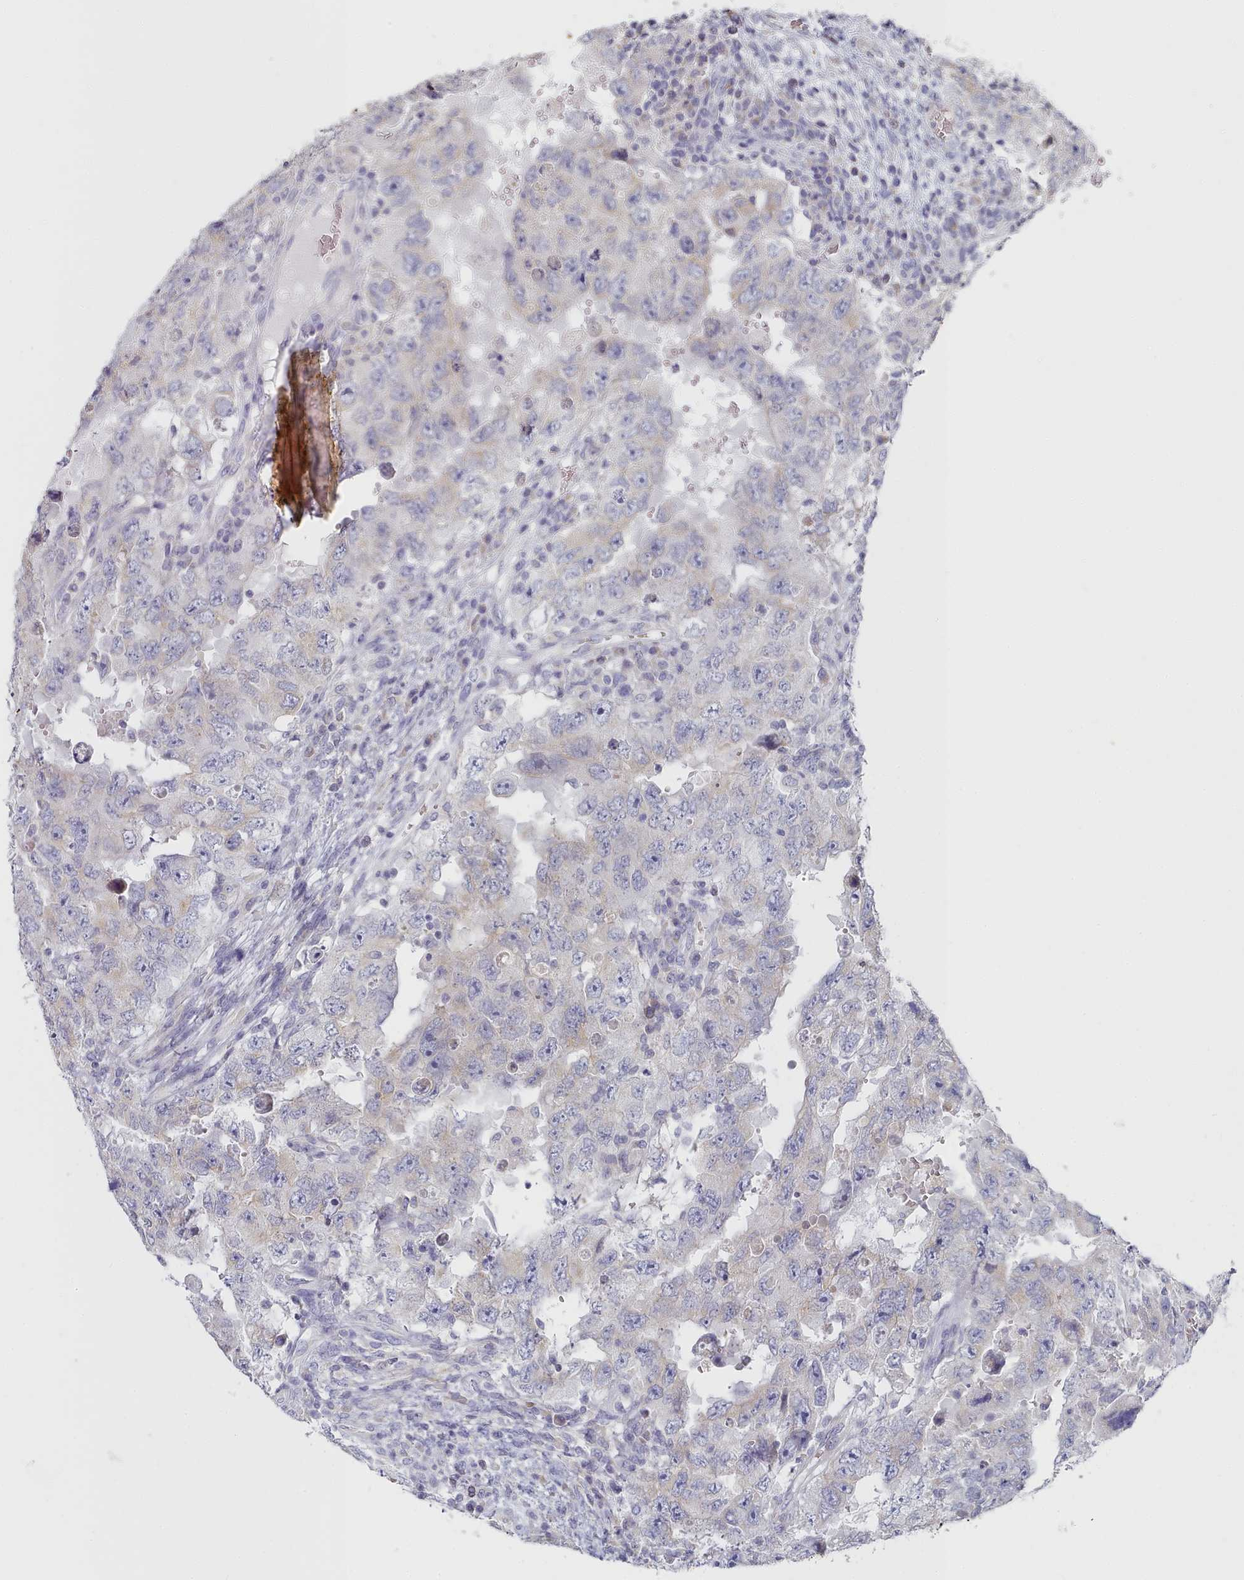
{"staining": {"intensity": "weak", "quantity": "<25%", "location": "cytoplasmic/membranous"}, "tissue": "testis cancer", "cell_type": "Tumor cells", "image_type": "cancer", "snomed": [{"axis": "morphology", "description": "Carcinoma, Embryonal, NOS"}, {"axis": "topography", "description": "Testis"}], "caption": "Tumor cells show no significant staining in testis embryonal carcinoma.", "gene": "TYW1B", "patient": {"sex": "male", "age": 26}}